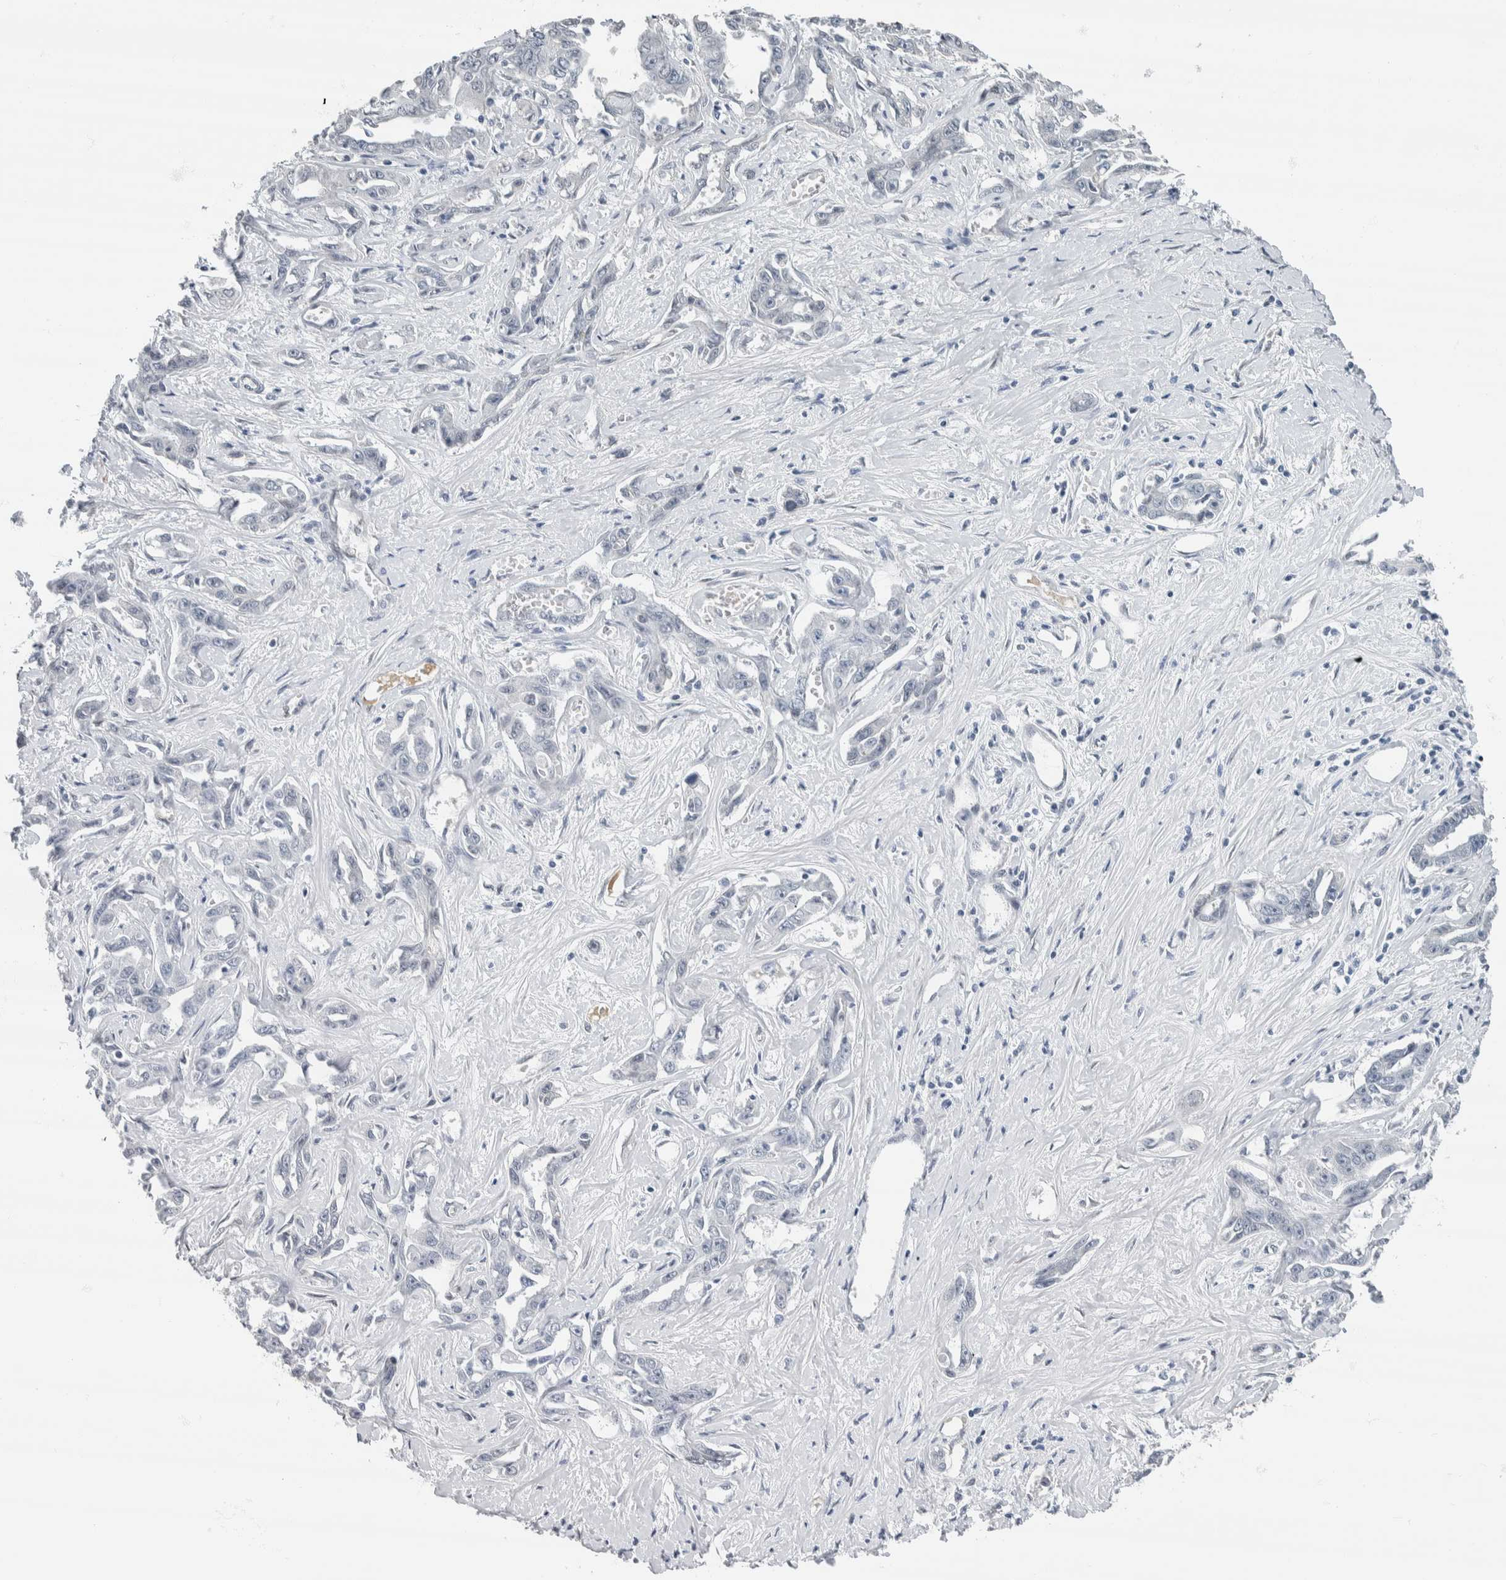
{"staining": {"intensity": "negative", "quantity": "none", "location": "none"}, "tissue": "liver cancer", "cell_type": "Tumor cells", "image_type": "cancer", "snomed": [{"axis": "morphology", "description": "Cholangiocarcinoma"}, {"axis": "topography", "description": "Liver"}], "caption": "High magnification brightfield microscopy of liver cancer (cholangiocarcinoma) stained with DAB (brown) and counterstained with hematoxylin (blue): tumor cells show no significant expression.", "gene": "NEFM", "patient": {"sex": "male", "age": 59}}